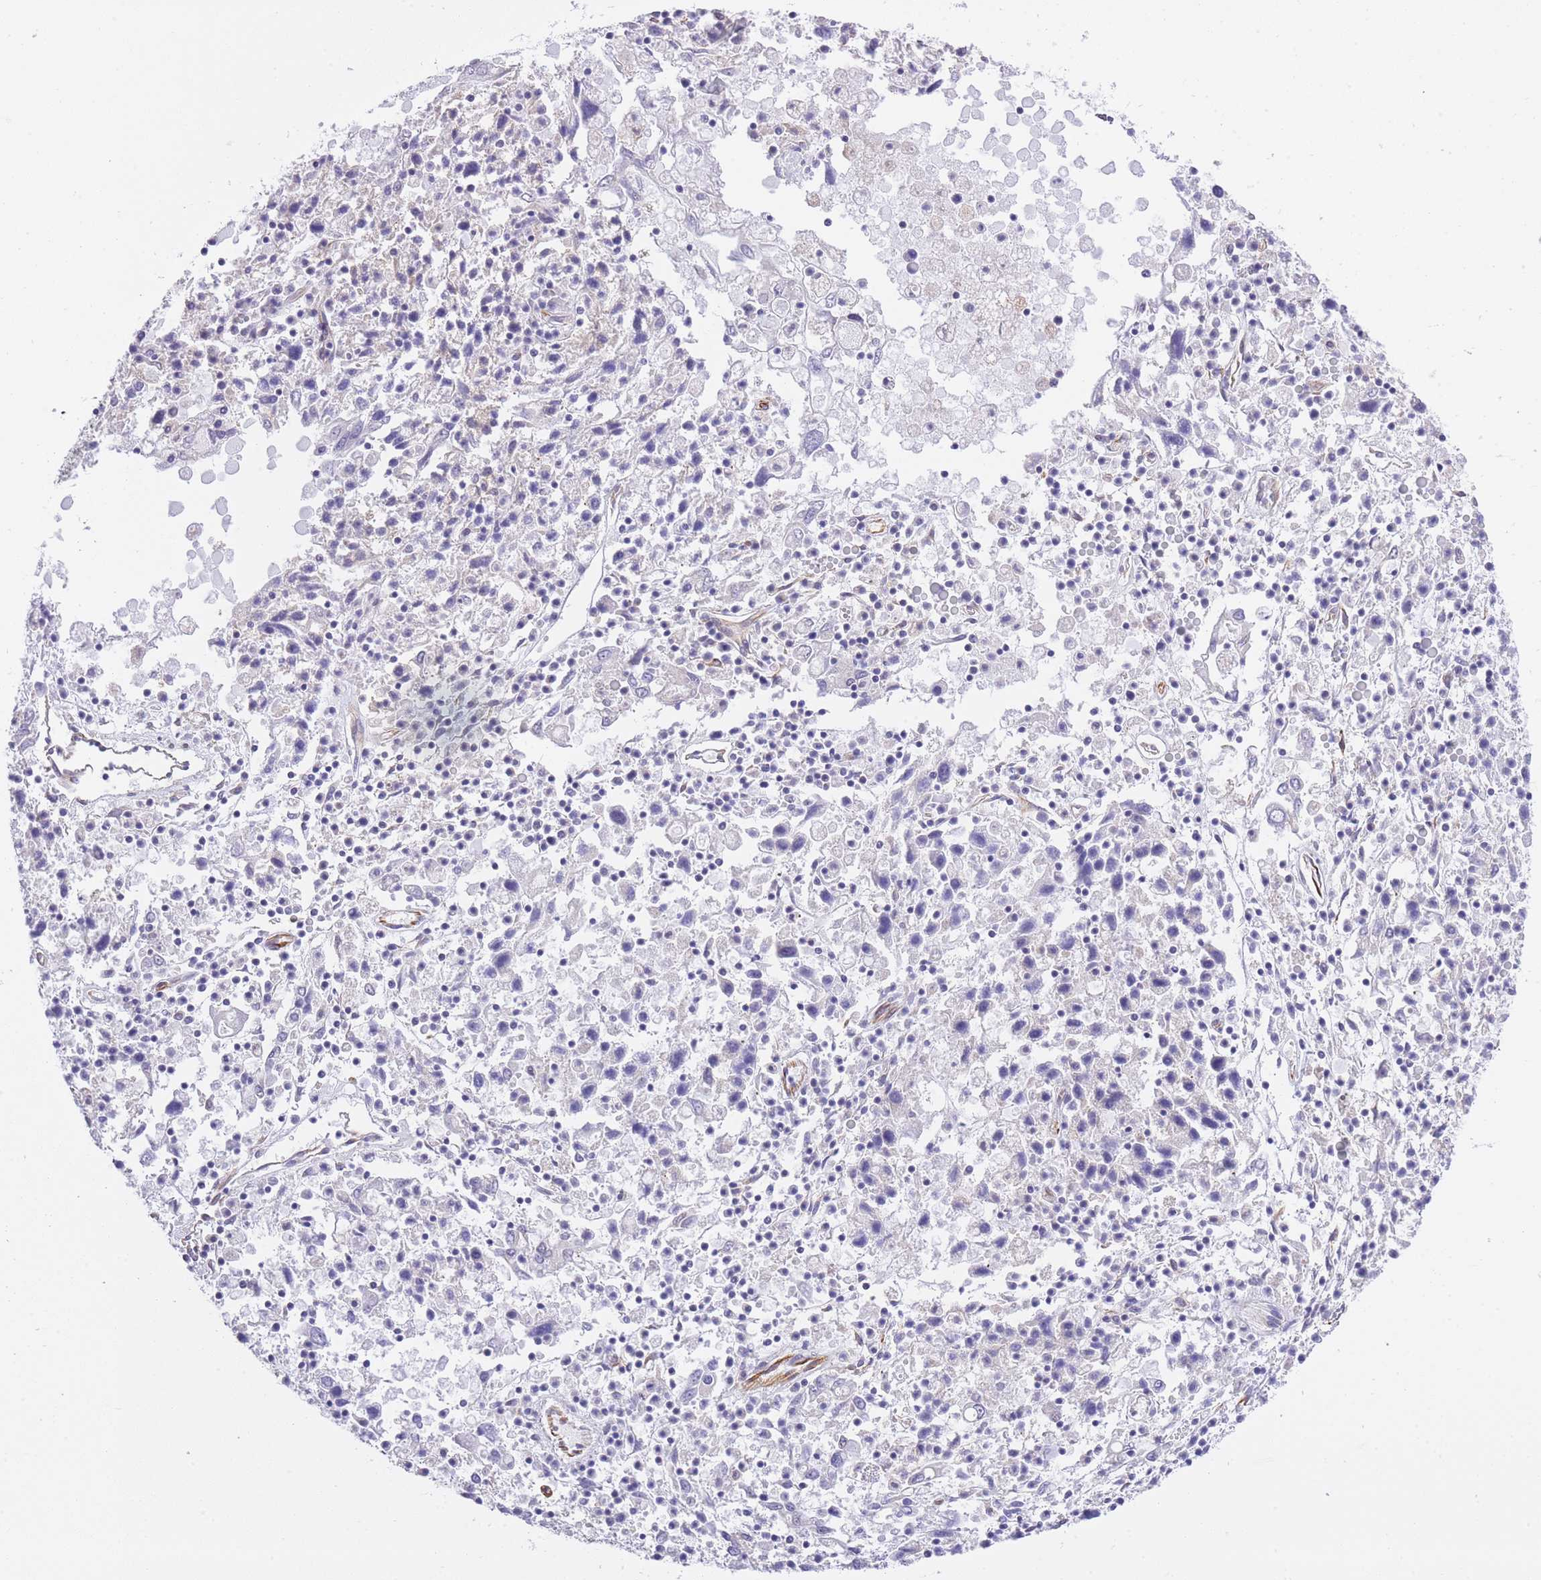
{"staining": {"intensity": "negative", "quantity": "none", "location": "none"}, "tissue": "ovarian cancer", "cell_type": "Tumor cells", "image_type": "cancer", "snomed": [{"axis": "morphology", "description": "Carcinoma, endometroid"}, {"axis": "topography", "description": "Ovary"}], "caption": "Ovarian cancer stained for a protein using IHC exhibits no staining tumor cells.", "gene": "MEIOSIN", "patient": {"sex": "female", "age": 62}}